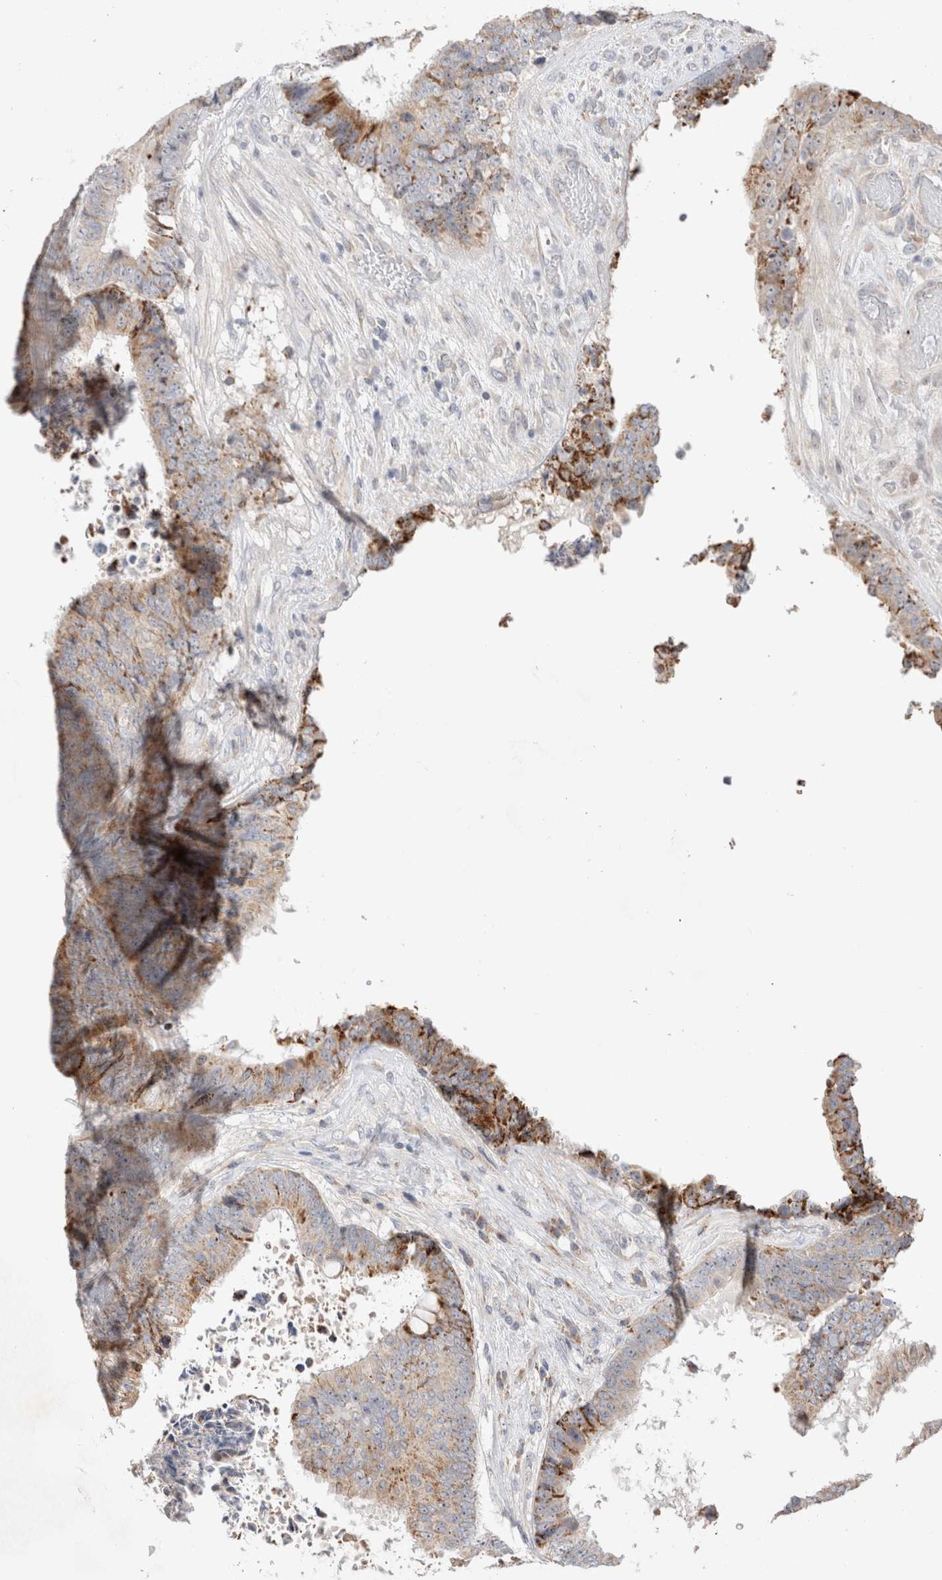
{"staining": {"intensity": "moderate", "quantity": ">75%", "location": "cytoplasmic/membranous"}, "tissue": "colorectal cancer", "cell_type": "Tumor cells", "image_type": "cancer", "snomed": [{"axis": "morphology", "description": "Adenocarcinoma, NOS"}, {"axis": "topography", "description": "Rectum"}], "caption": "The histopathology image displays a brown stain indicating the presence of a protein in the cytoplasmic/membranous of tumor cells in adenocarcinoma (colorectal). The staining is performed using DAB (3,3'-diaminobenzidine) brown chromogen to label protein expression. The nuclei are counter-stained blue using hematoxylin.", "gene": "CHADL", "patient": {"sex": "male", "age": 72}}